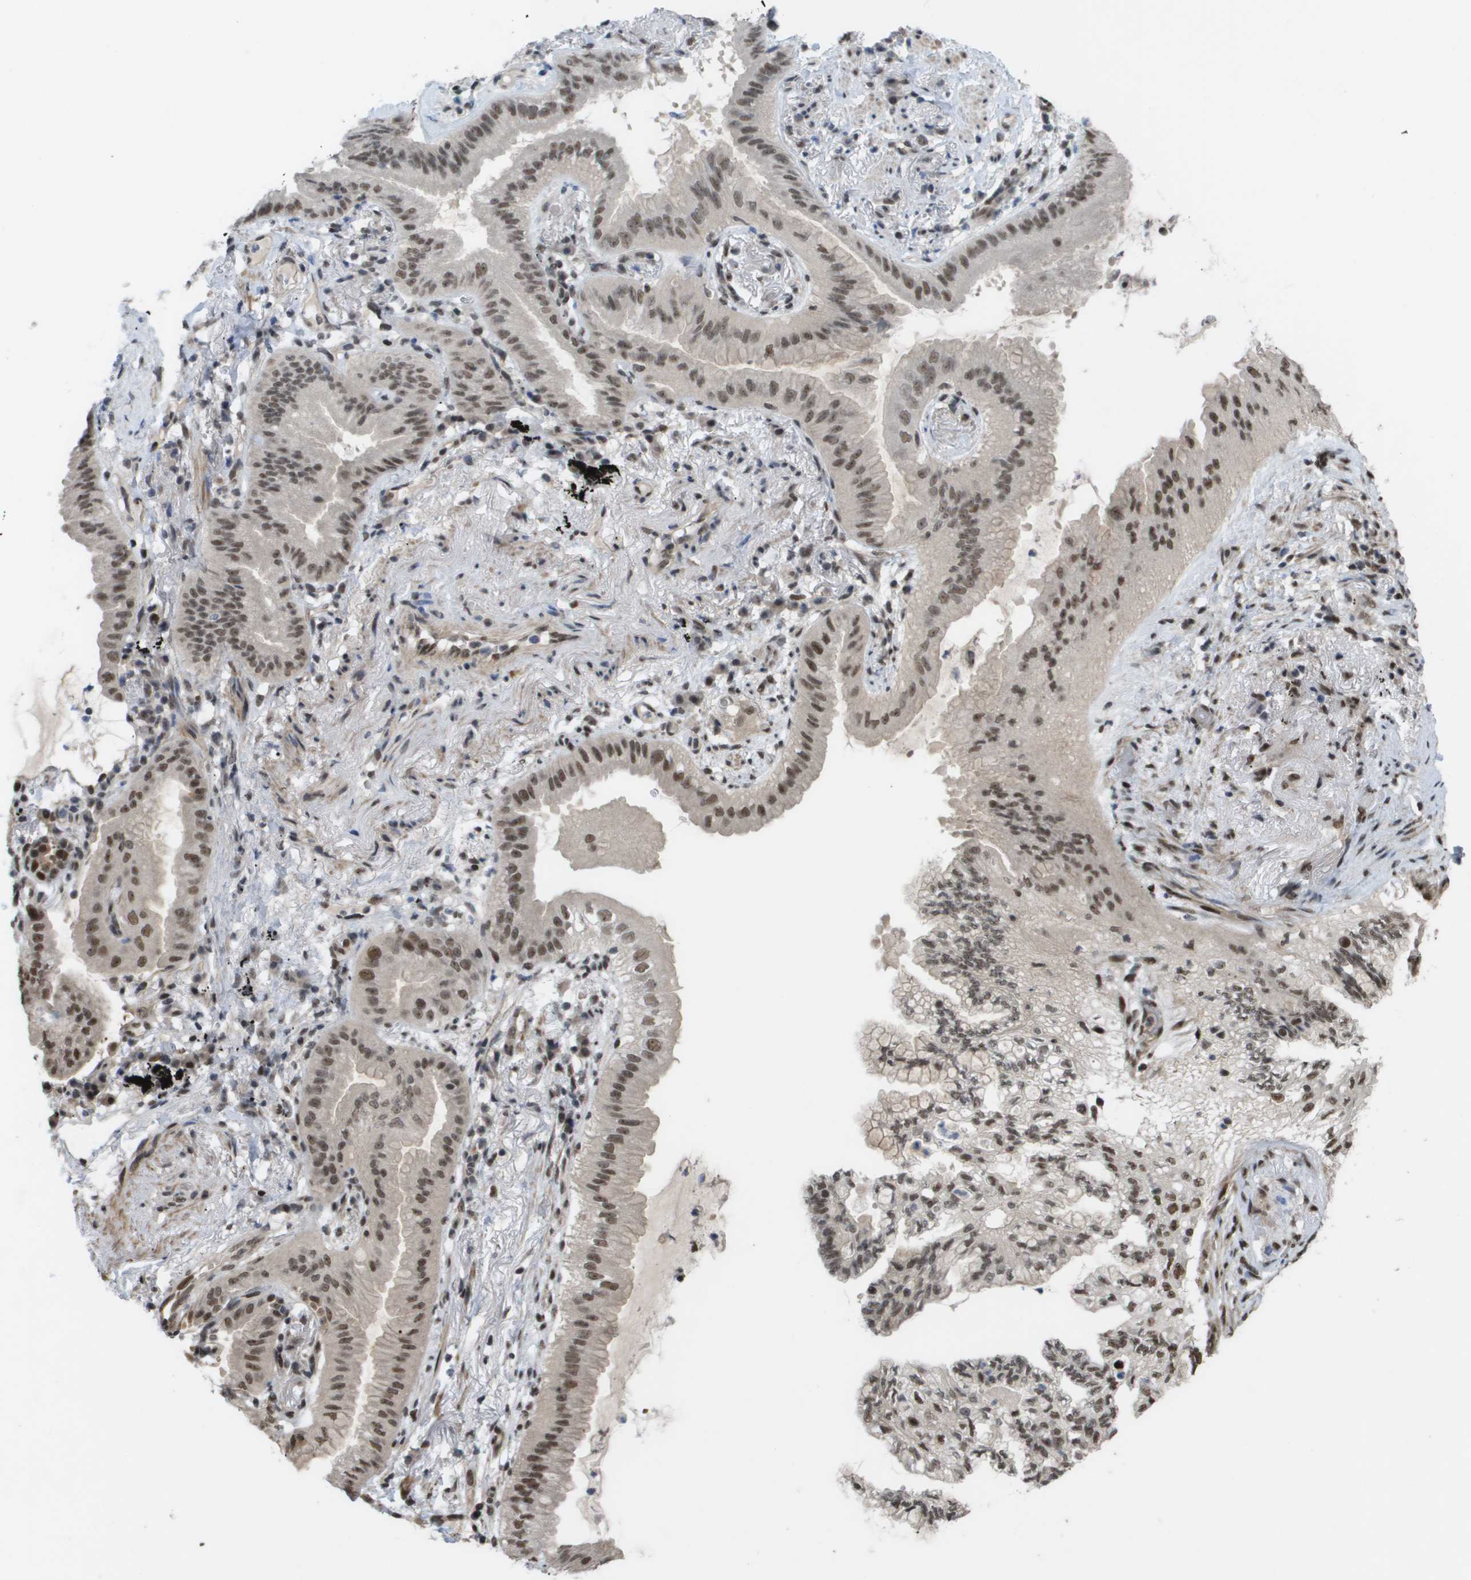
{"staining": {"intensity": "moderate", "quantity": ">75%", "location": "nuclear"}, "tissue": "lung cancer", "cell_type": "Tumor cells", "image_type": "cancer", "snomed": [{"axis": "morphology", "description": "Normal tissue, NOS"}, {"axis": "morphology", "description": "Adenocarcinoma, NOS"}, {"axis": "topography", "description": "Bronchus"}, {"axis": "topography", "description": "Lung"}], "caption": "The micrograph displays staining of lung cancer (adenocarcinoma), revealing moderate nuclear protein positivity (brown color) within tumor cells. Using DAB (brown) and hematoxylin (blue) stains, captured at high magnification using brightfield microscopy.", "gene": "CDT1", "patient": {"sex": "female", "age": 70}}